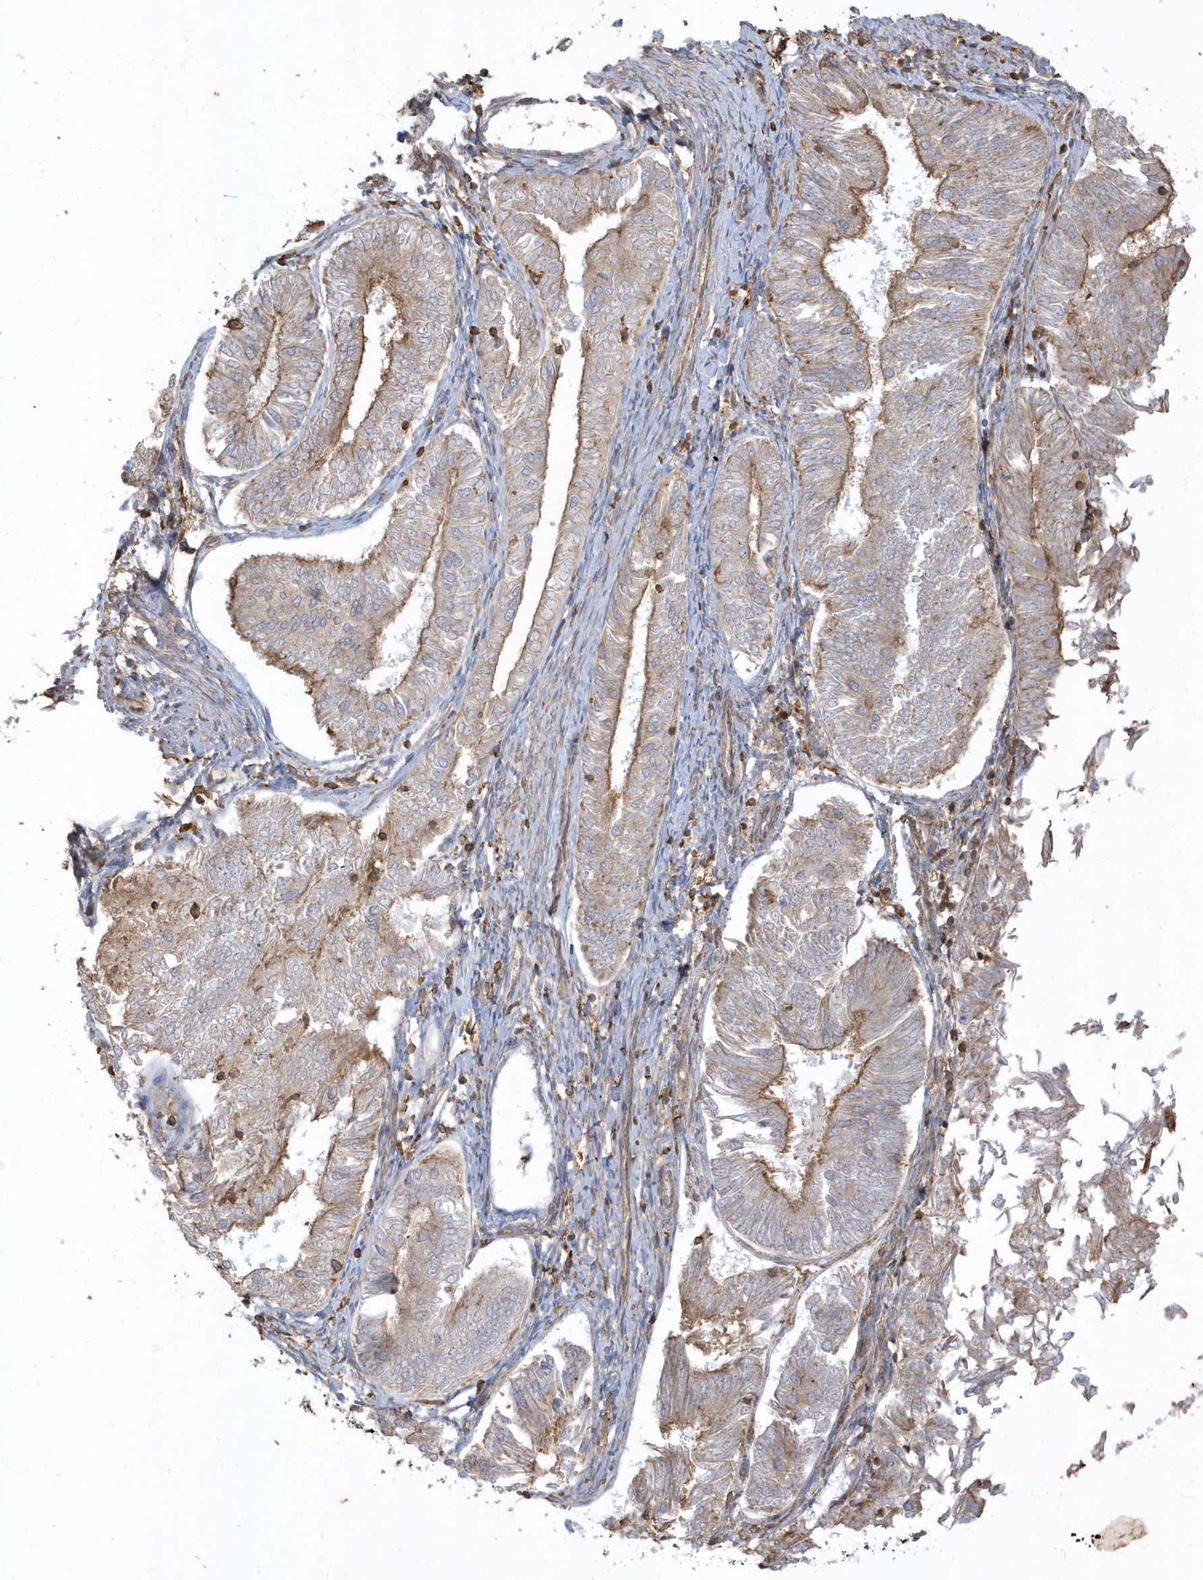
{"staining": {"intensity": "moderate", "quantity": "25%-75%", "location": "cytoplasmic/membranous"}, "tissue": "endometrial cancer", "cell_type": "Tumor cells", "image_type": "cancer", "snomed": [{"axis": "morphology", "description": "Adenocarcinoma, NOS"}, {"axis": "topography", "description": "Endometrium"}], "caption": "DAB (3,3'-diaminobenzidine) immunohistochemical staining of adenocarcinoma (endometrial) exhibits moderate cytoplasmic/membranous protein expression in approximately 25%-75% of tumor cells.", "gene": "ZBTB8A", "patient": {"sex": "female", "age": 58}}